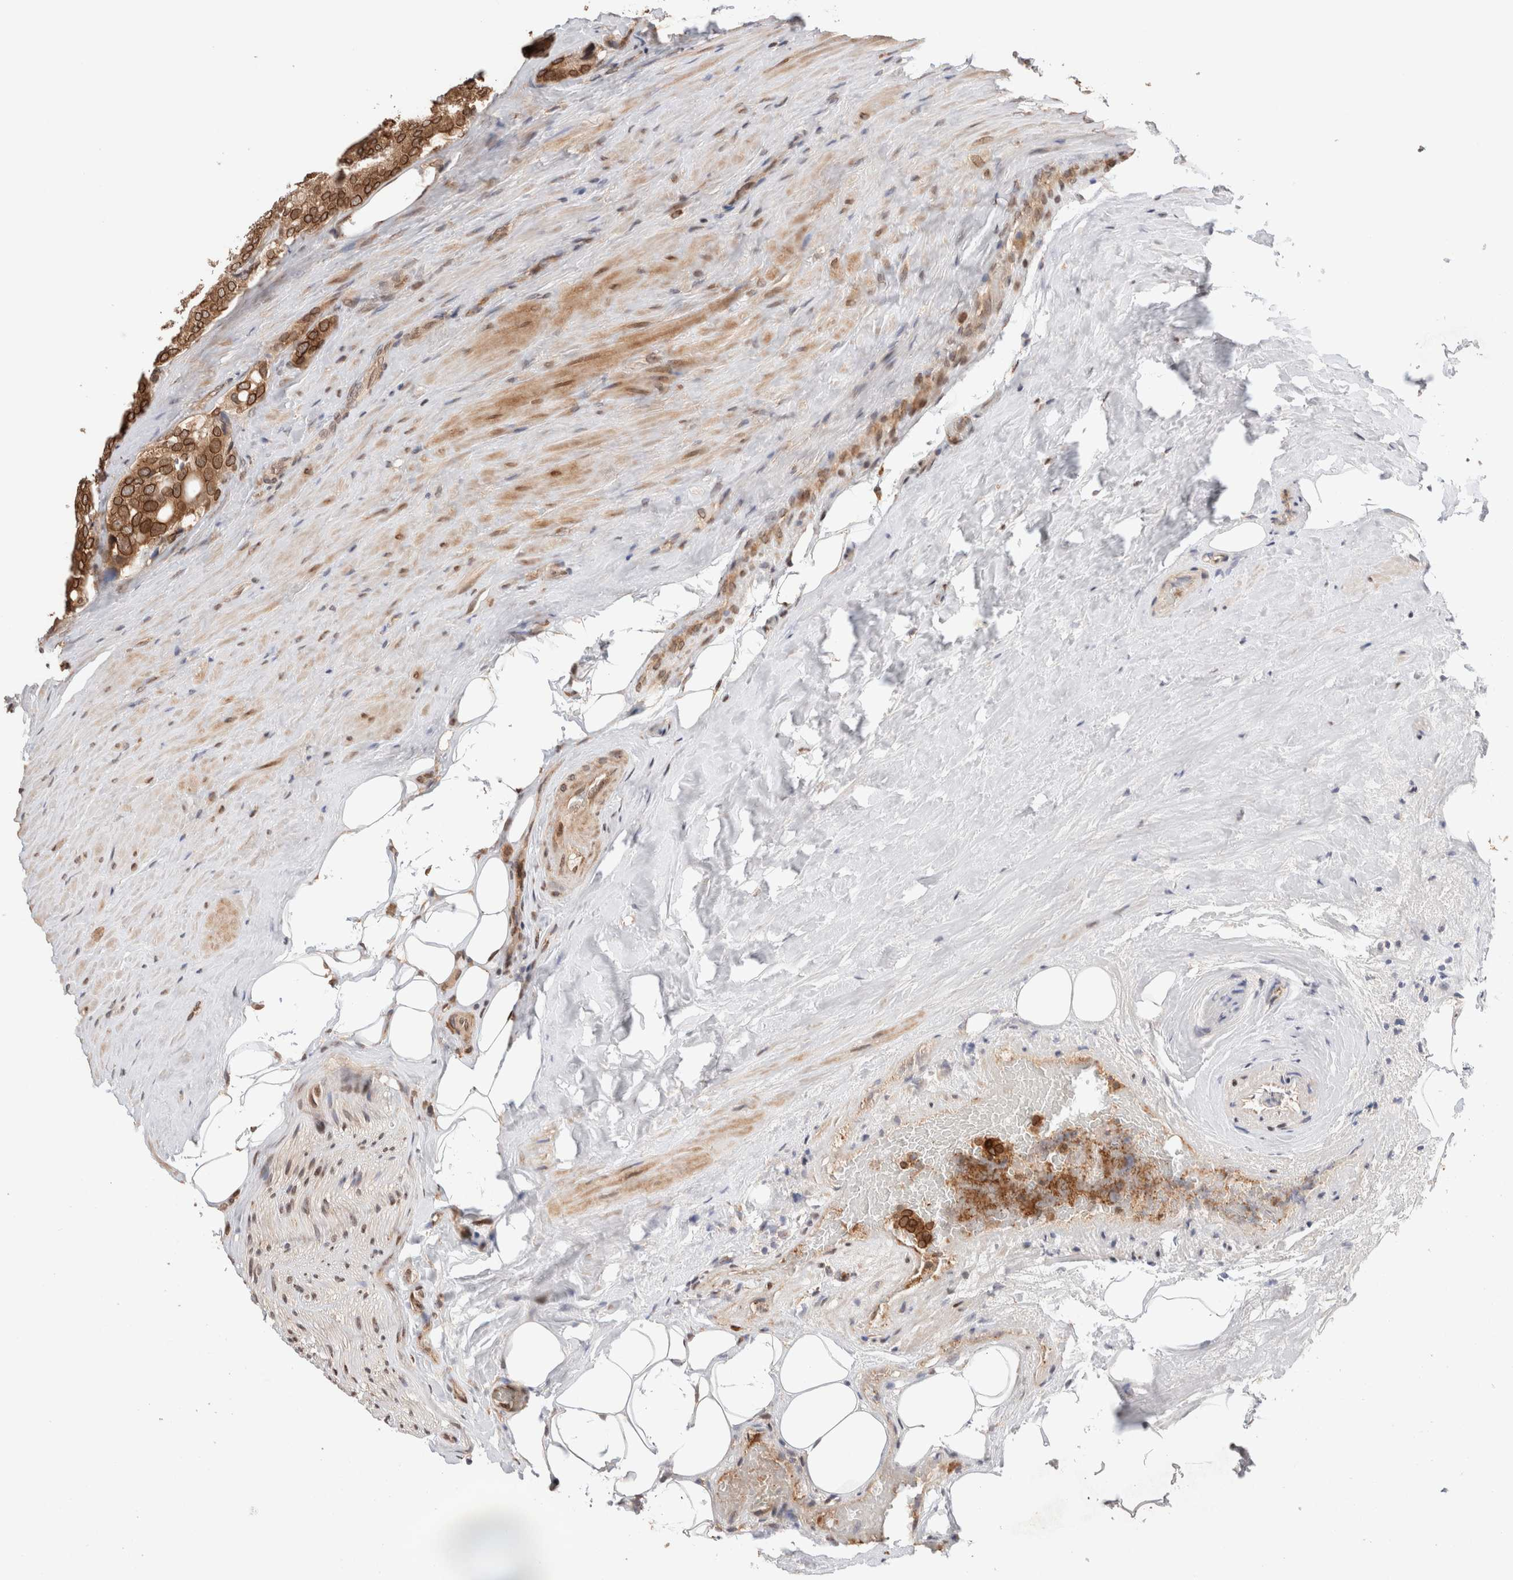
{"staining": {"intensity": "strong", "quantity": ">75%", "location": "cytoplasmic/membranous,nuclear"}, "tissue": "prostate cancer", "cell_type": "Tumor cells", "image_type": "cancer", "snomed": [{"axis": "morphology", "description": "Adenocarcinoma, High grade"}, {"axis": "topography", "description": "Prostate"}], "caption": "DAB immunohistochemical staining of prostate adenocarcinoma (high-grade) reveals strong cytoplasmic/membranous and nuclear protein positivity in about >75% of tumor cells.", "gene": "TPR", "patient": {"sex": "male", "age": 50}}